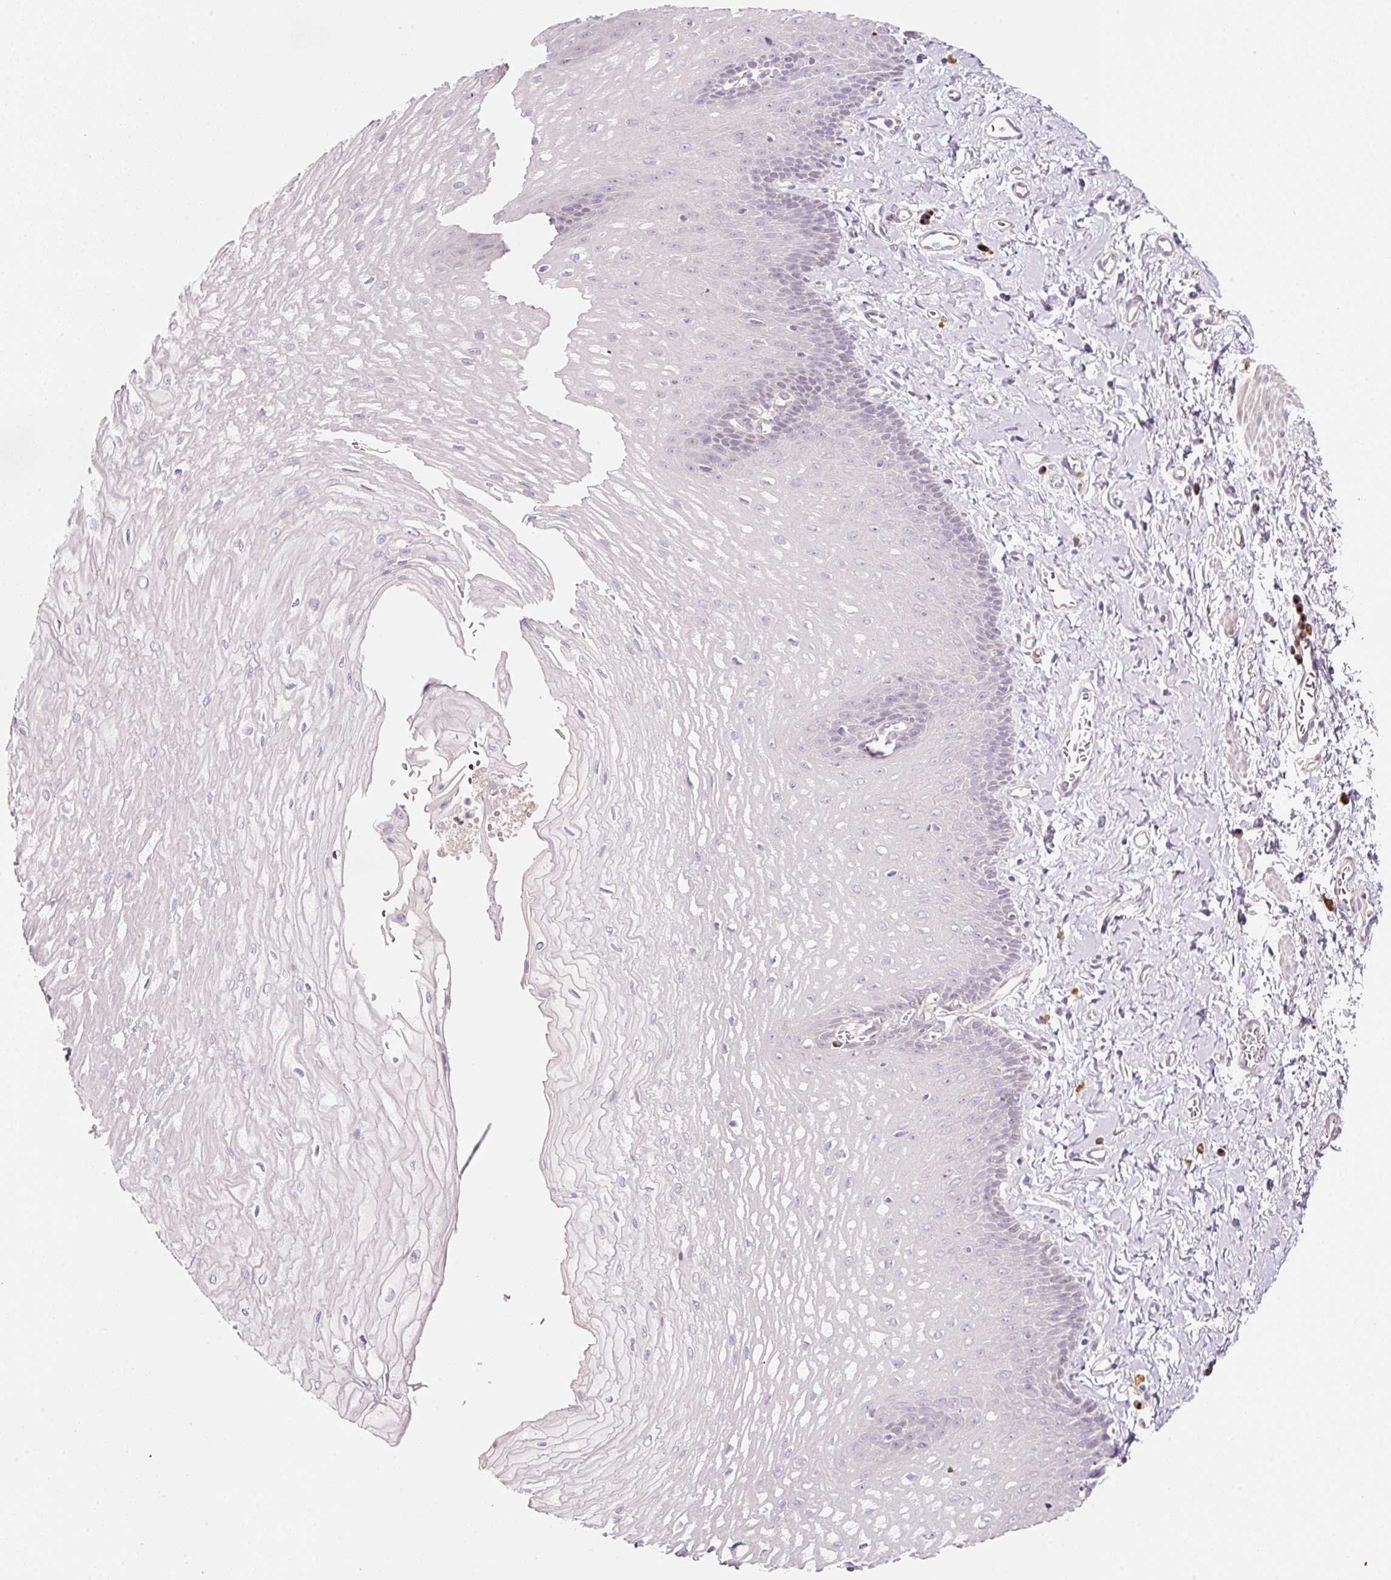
{"staining": {"intensity": "negative", "quantity": "none", "location": "none"}, "tissue": "esophagus", "cell_type": "Squamous epithelial cells", "image_type": "normal", "snomed": [{"axis": "morphology", "description": "Normal tissue, NOS"}, {"axis": "topography", "description": "Esophagus"}], "caption": "IHC of normal esophagus shows no staining in squamous epithelial cells. The staining was performed using DAB to visualize the protein expression in brown, while the nuclei were stained in blue with hematoxylin (Magnification: 20x).", "gene": "NBPF11", "patient": {"sex": "male", "age": 70}}